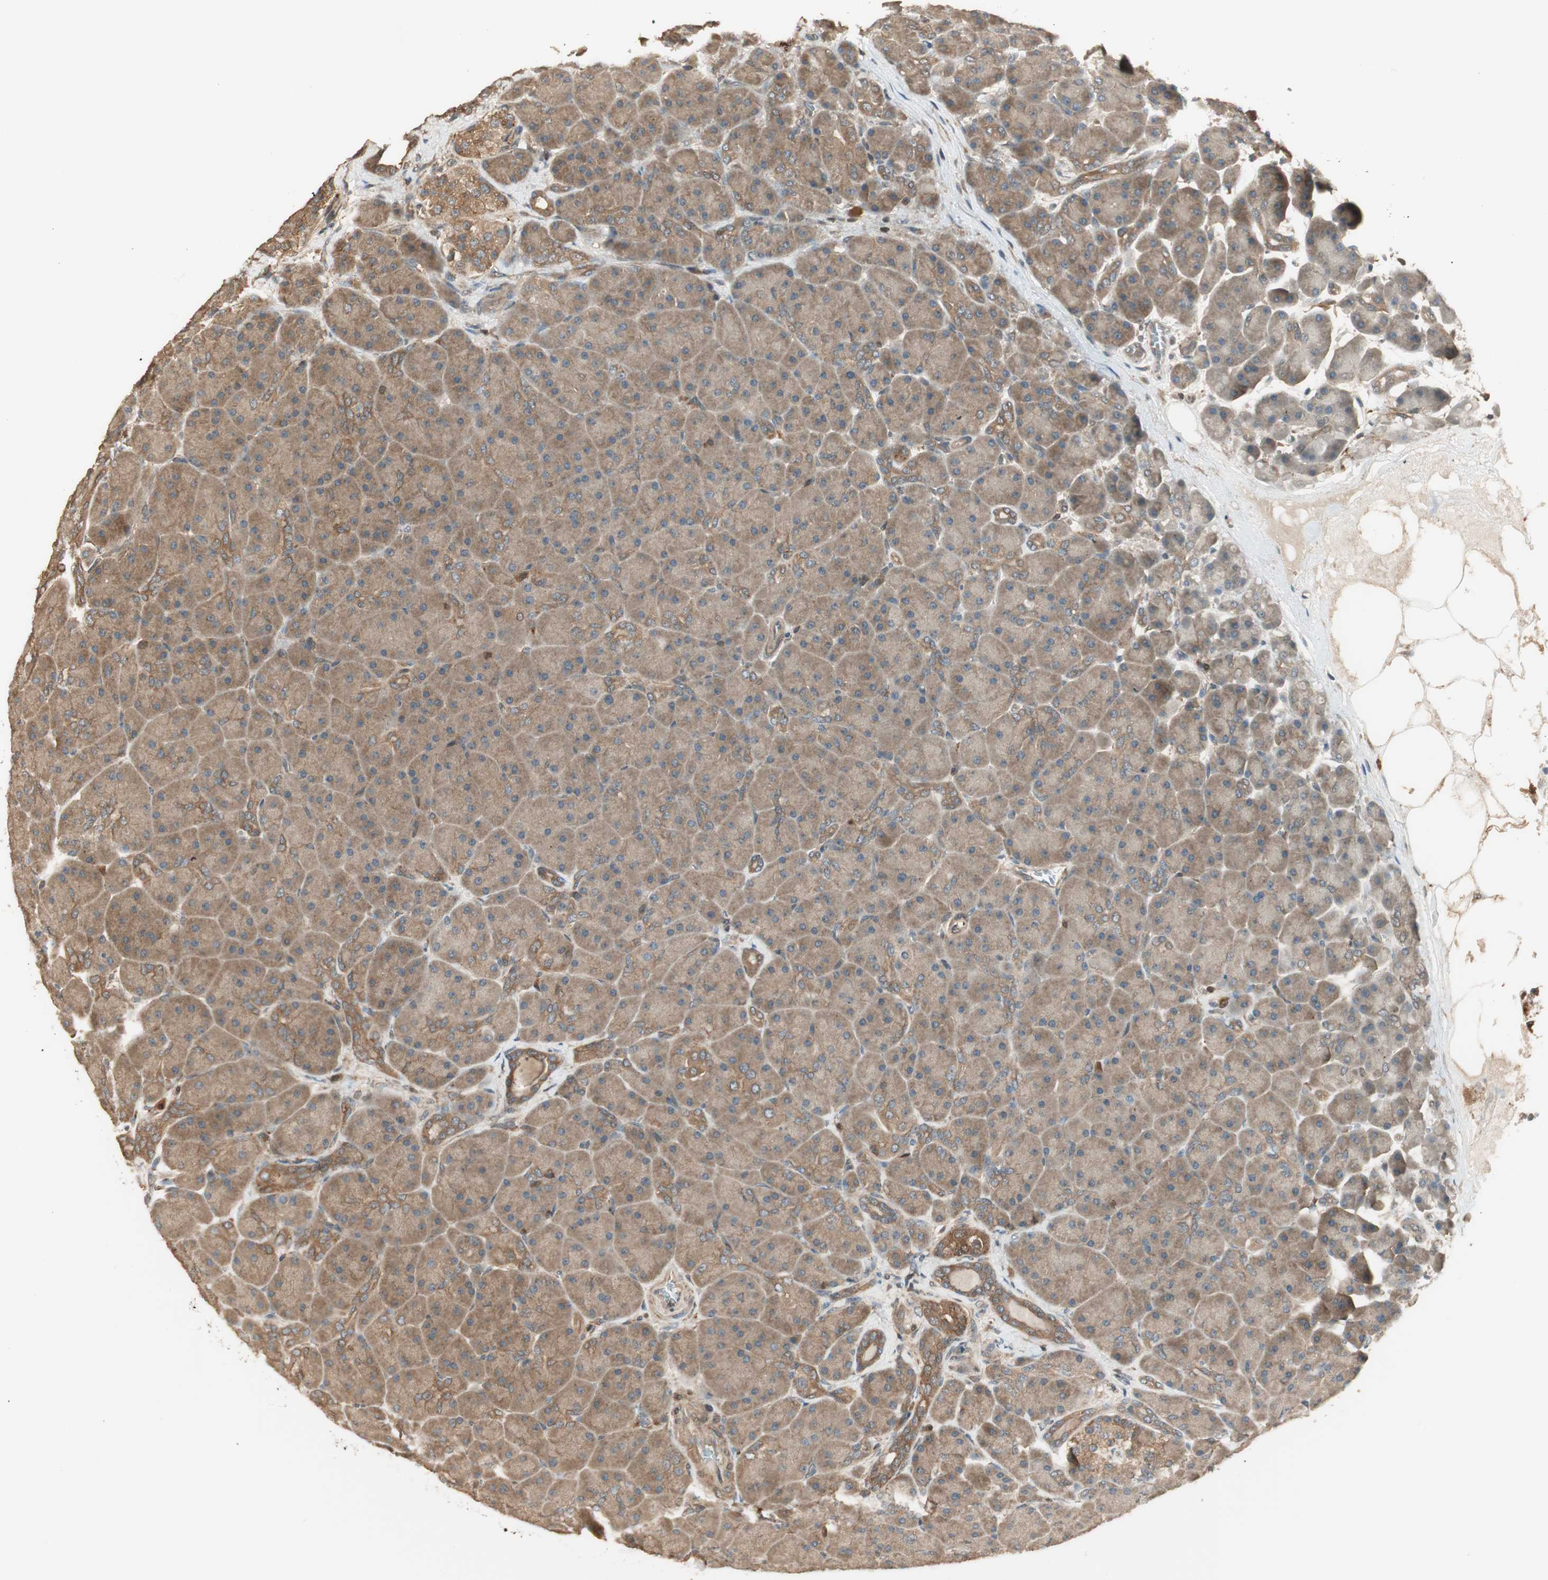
{"staining": {"intensity": "moderate", "quantity": ">75%", "location": "cytoplasmic/membranous"}, "tissue": "pancreas", "cell_type": "Exocrine glandular cells", "image_type": "normal", "snomed": [{"axis": "morphology", "description": "Normal tissue, NOS"}, {"axis": "topography", "description": "Pancreas"}], "caption": "A photomicrograph of human pancreas stained for a protein shows moderate cytoplasmic/membranous brown staining in exocrine glandular cells.", "gene": "CNOT4", "patient": {"sex": "male", "age": 66}}